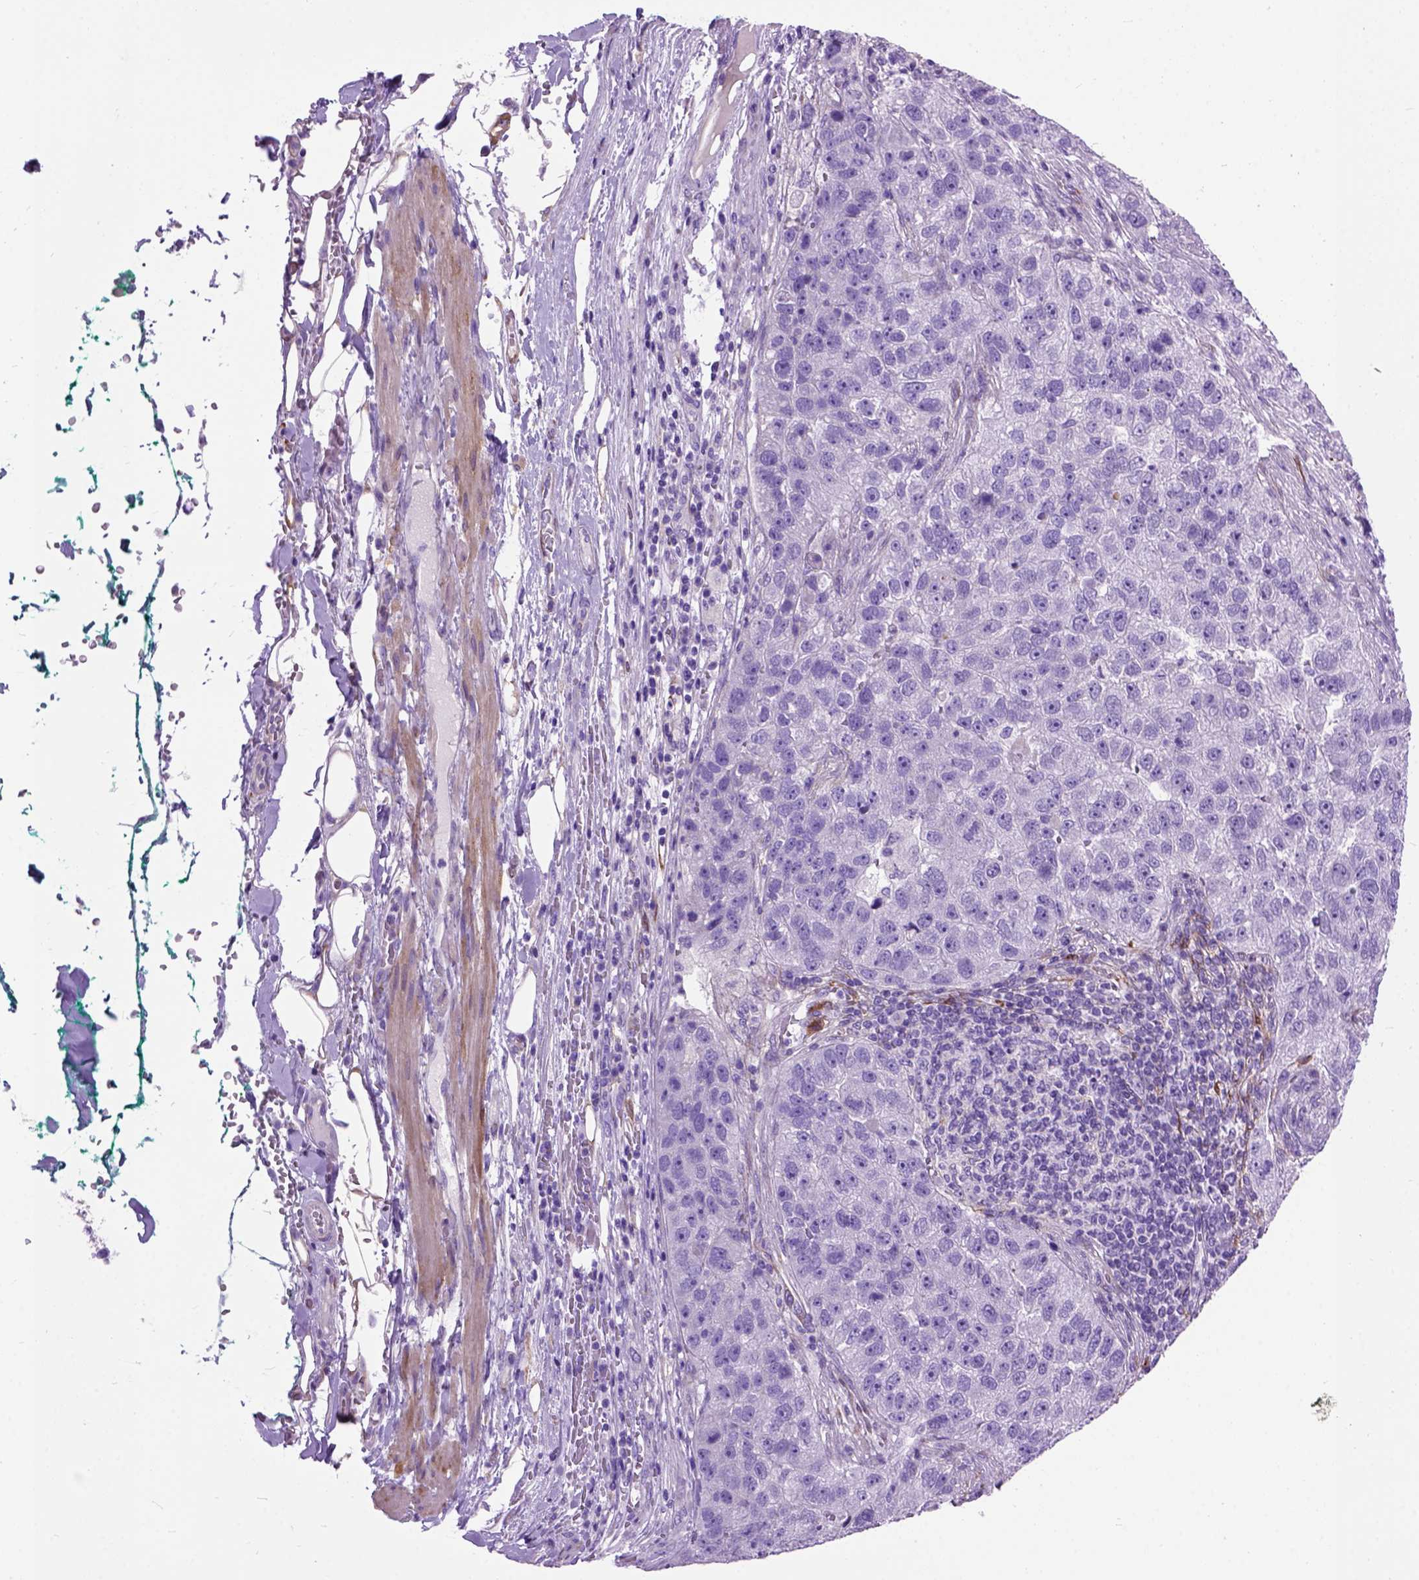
{"staining": {"intensity": "negative", "quantity": "none", "location": "none"}, "tissue": "pancreatic cancer", "cell_type": "Tumor cells", "image_type": "cancer", "snomed": [{"axis": "morphology", "description": "Adenocarcinoma, NOS"}, {"axis": "topography", "description": "Pancreas"}], "caption": "Immunohistochemical staining of pancreatic cancer exhibits no significant staining in tumor cells. (DAB (3,3'-diaminobenzidine) IHC with hematoxylin counter stain).", "gene": "MAPT", "patient": {"sex": "female", "age": 61}}